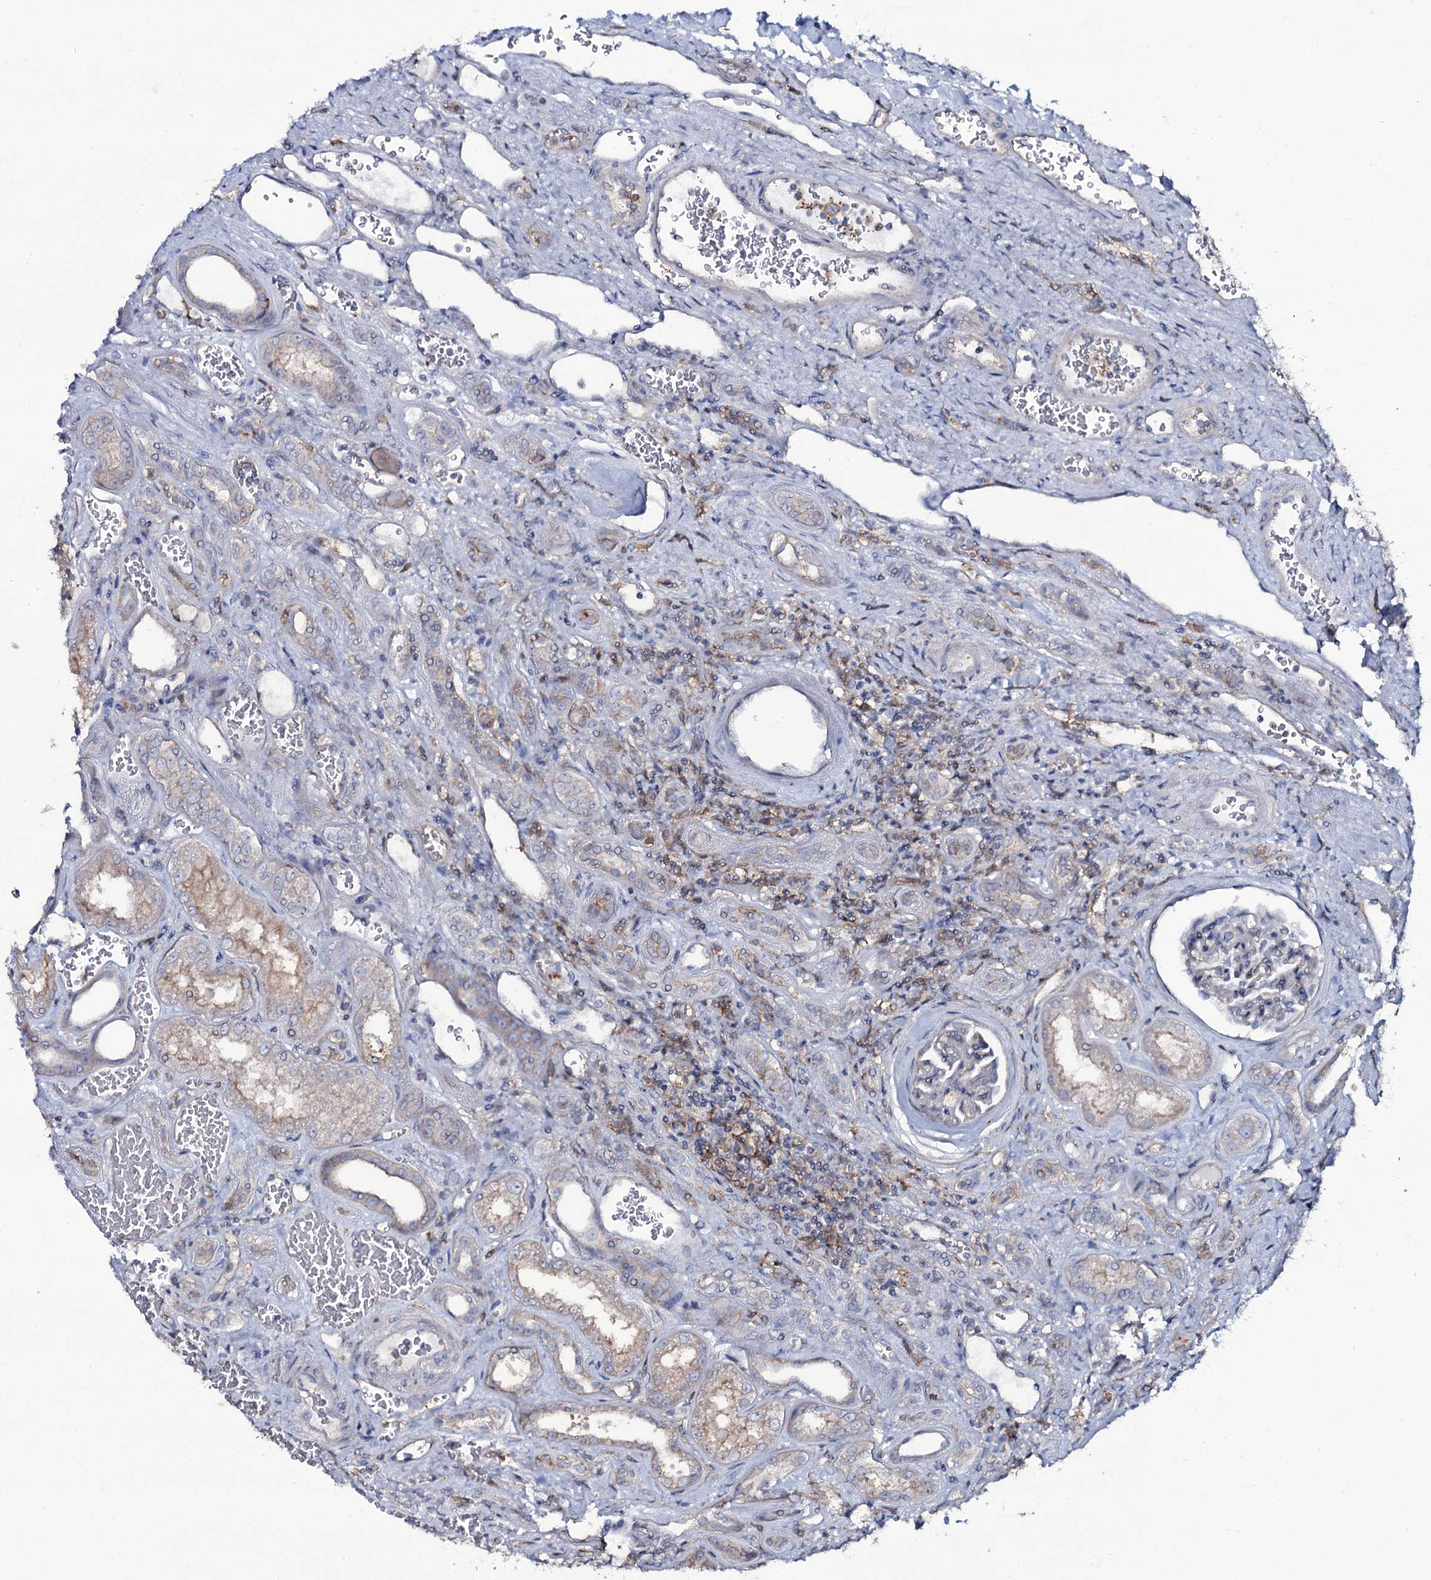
{"staining": {"intensity": "negative", "quantity": "none", "location": "none"}, "tissue": "kidney", "cell_type": "Cells in glomeruli", "image_type": "normal", "snomed": [{"axis": "morphology", "description": "Normal tissue, NOS"}, {"axis": "morphology", "description": "Adenocarcinoma, NOS"}, {"axis": "topography", "description": "Kidney"}], "caption": "Protein analysis of normal kidney reveals no significant staining in cells in glomeruli. (DAB (3,3'-diaminobenzidine) immunohistochemistry (IHC) with hematoxylin counter stain).", "gene": "SNAP23", "patient": {"sex": "female", "age": 68}}